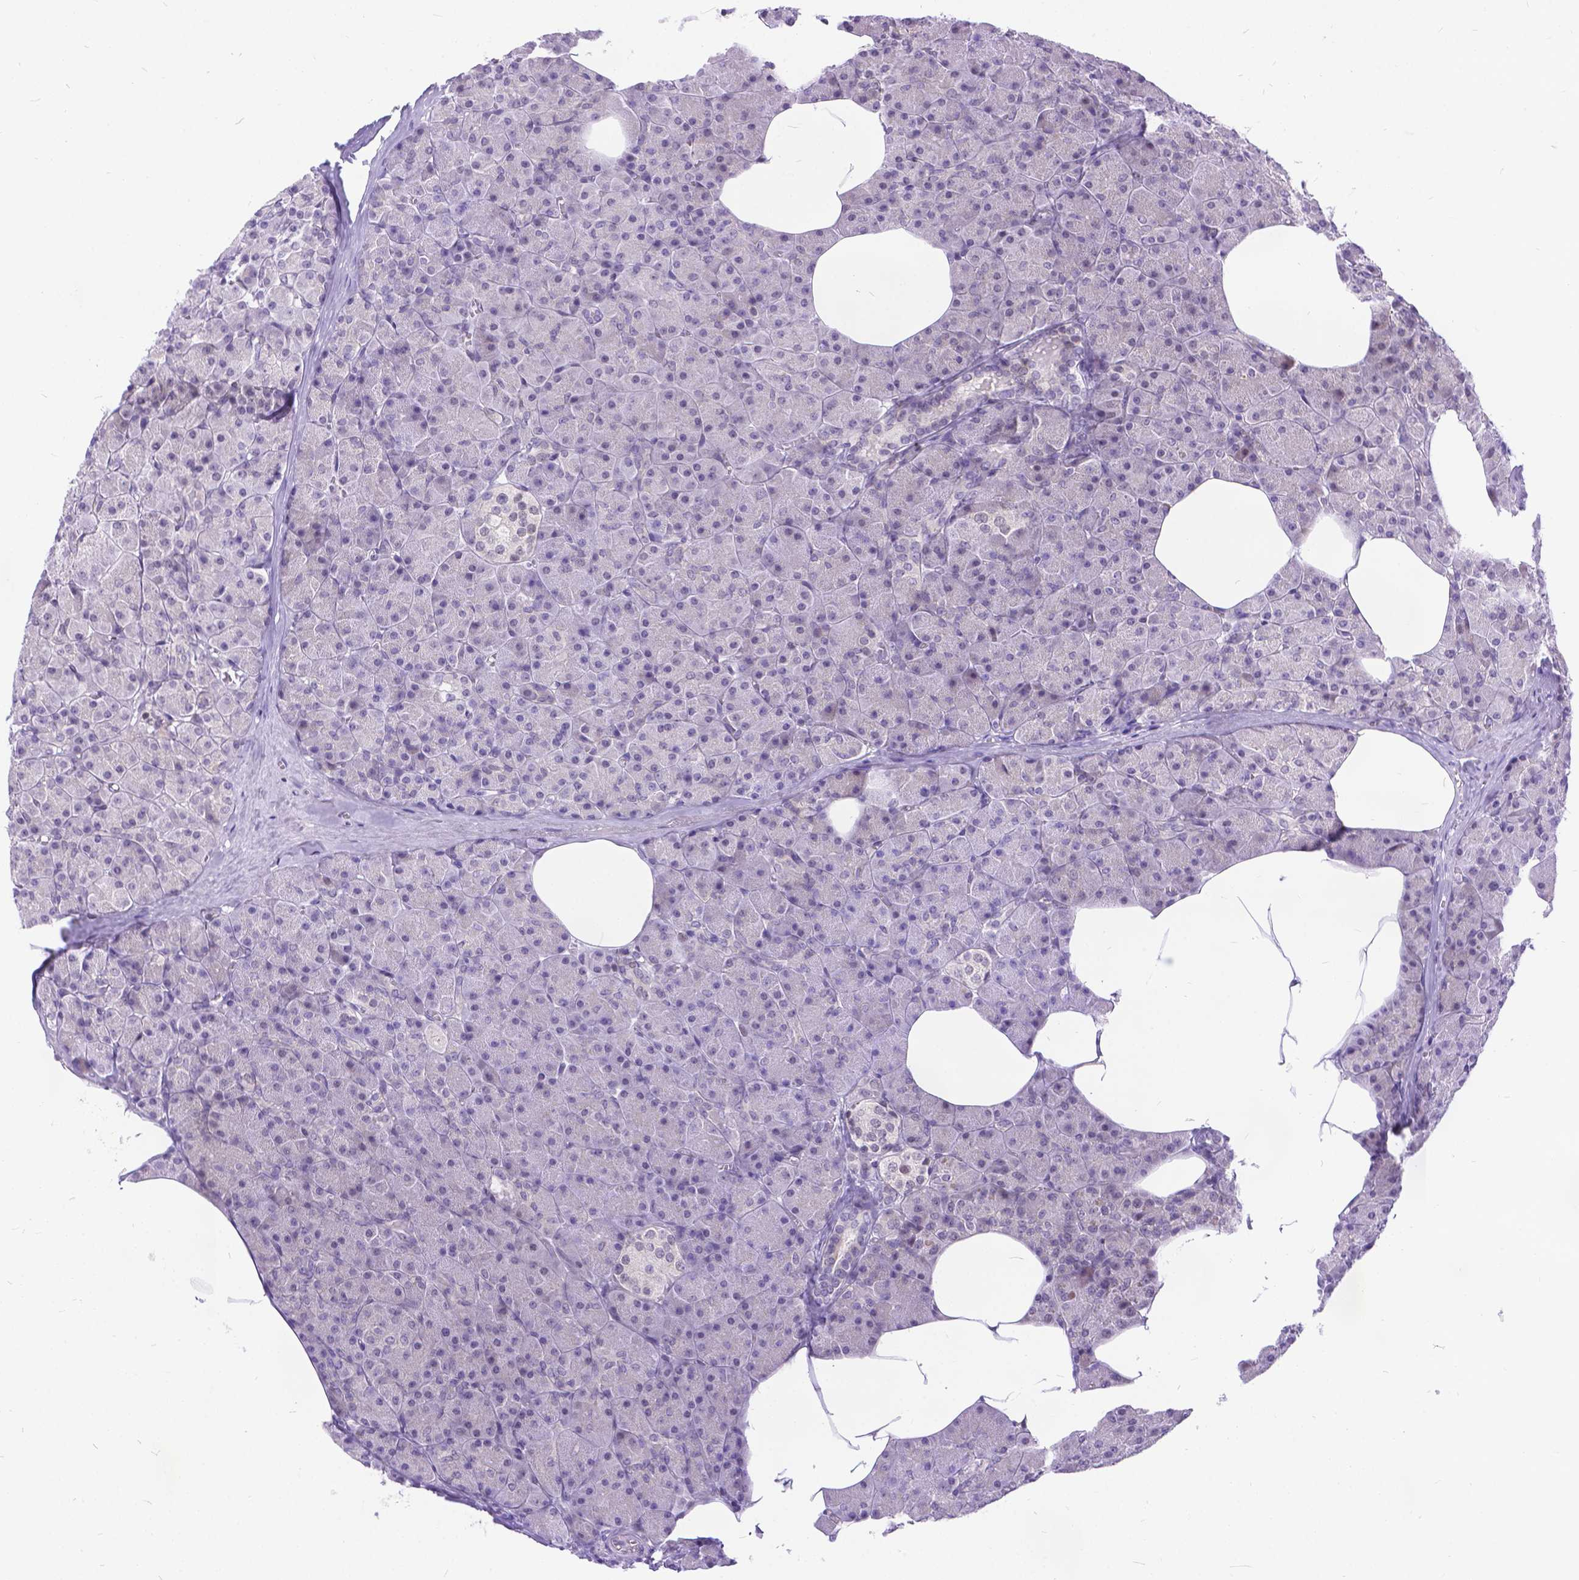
{"staining": {"intensity": "negative", "quantity": "none", "location": "none"}, "tissue": "pancreas", "cell_type": "Exocrine glandular cells", "image_type": "normal", "snomed": [{"axis": "morphology", "description": "Normal tissue, NOS"}, {"axis": "topography", "description": "Pancreas"}], "caption": "Immunohistochemistry (IHC) histopathology image of benign human pancreas stained for a protein (brown), which demonstrates no expression in exocrine glandular cells.", "gene": "FAM124B", "patient": {"sex": "female", "age": 45}}